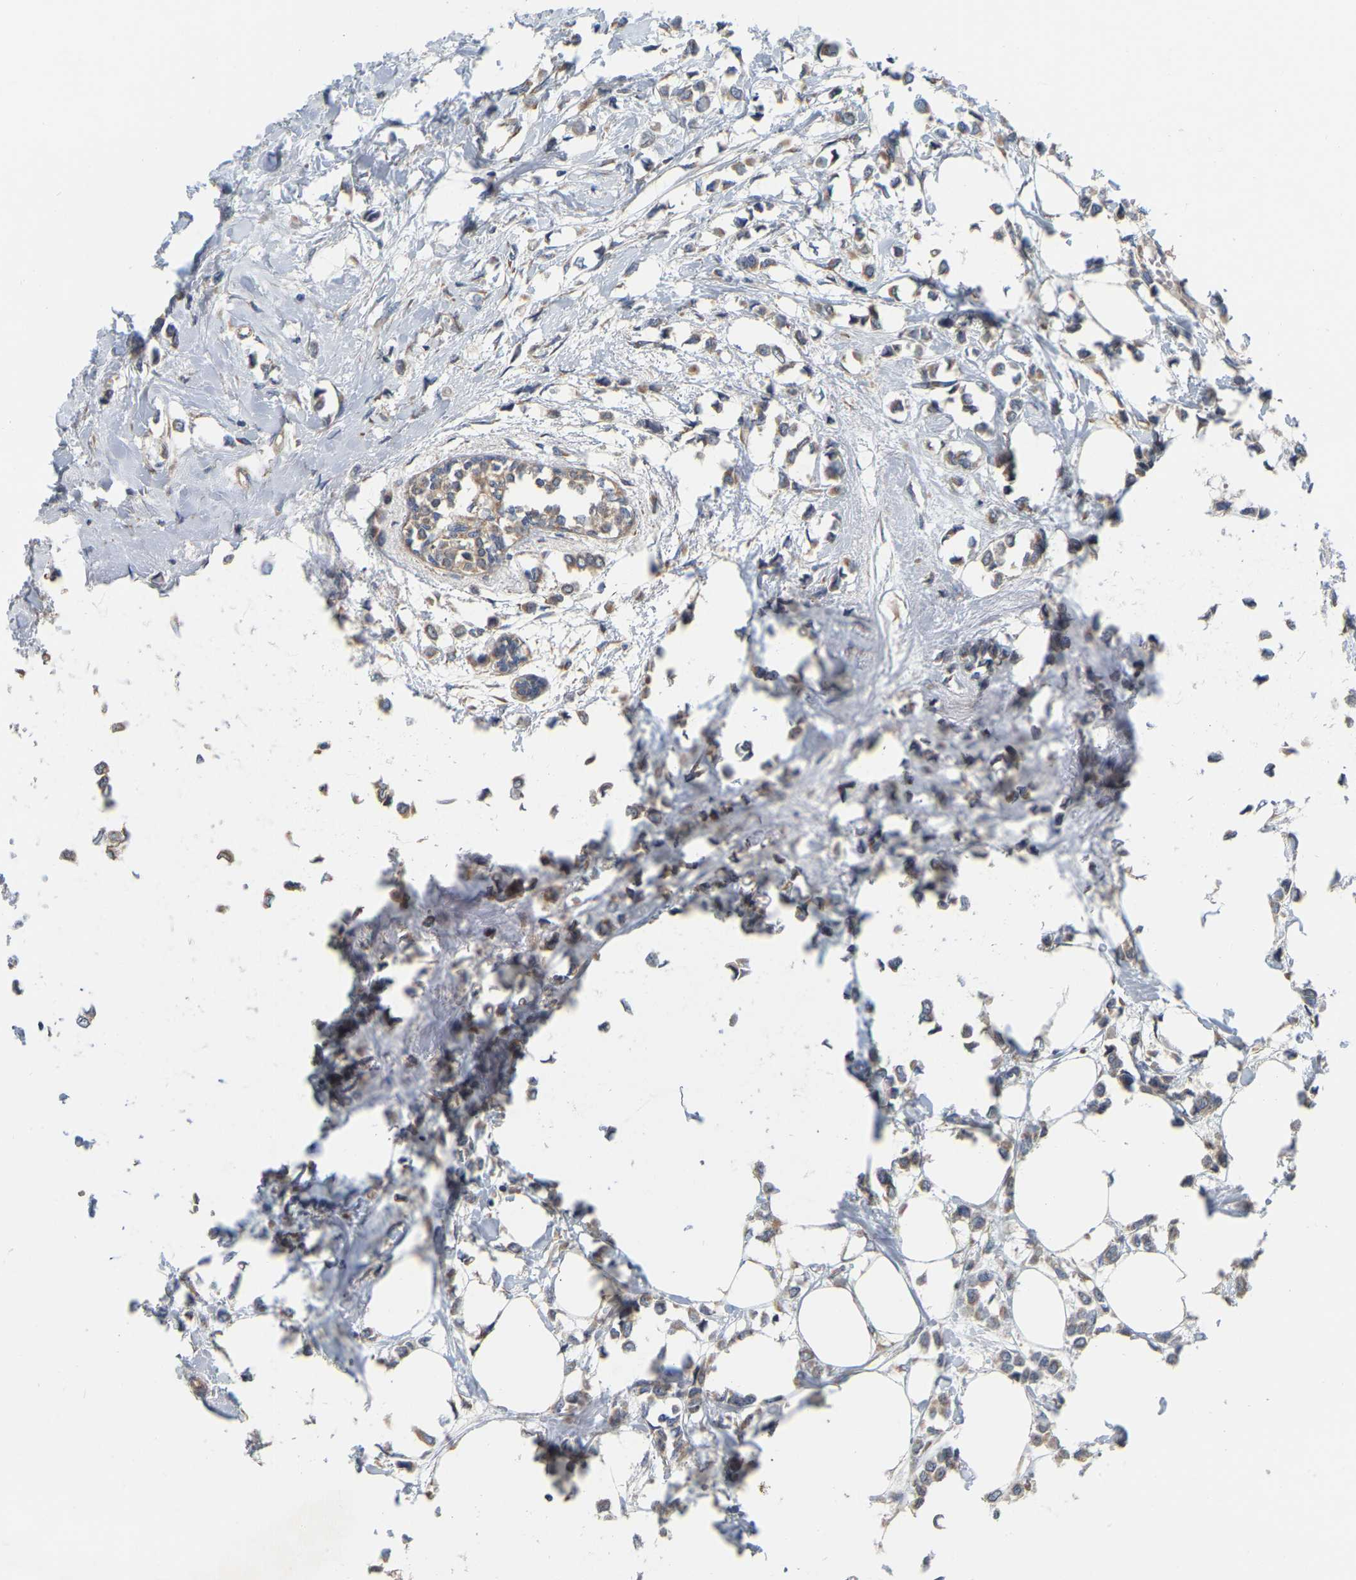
{"staining": {"intensity": "weak", "quantity": ">75%", "location": "cytoplasmic/membranous"}, "tissue": "breast cancer", "cell_type": "Tumor cells", "image_type": "cancer", "snomed": [{"axis": "morphology", "description": "Lobular carcinoma"}, {"axis": "topography", "description": "Breast"}], "caption": "IHC photomicrograph of human lobular carcinoma (breast) stained for a protein (brown), which displays low levels of weak cytoplasmic/membranous positivity in about >75% of tumor cells.", "gene": "SSH1", "patient": {"sex": "female", "age": 51}}